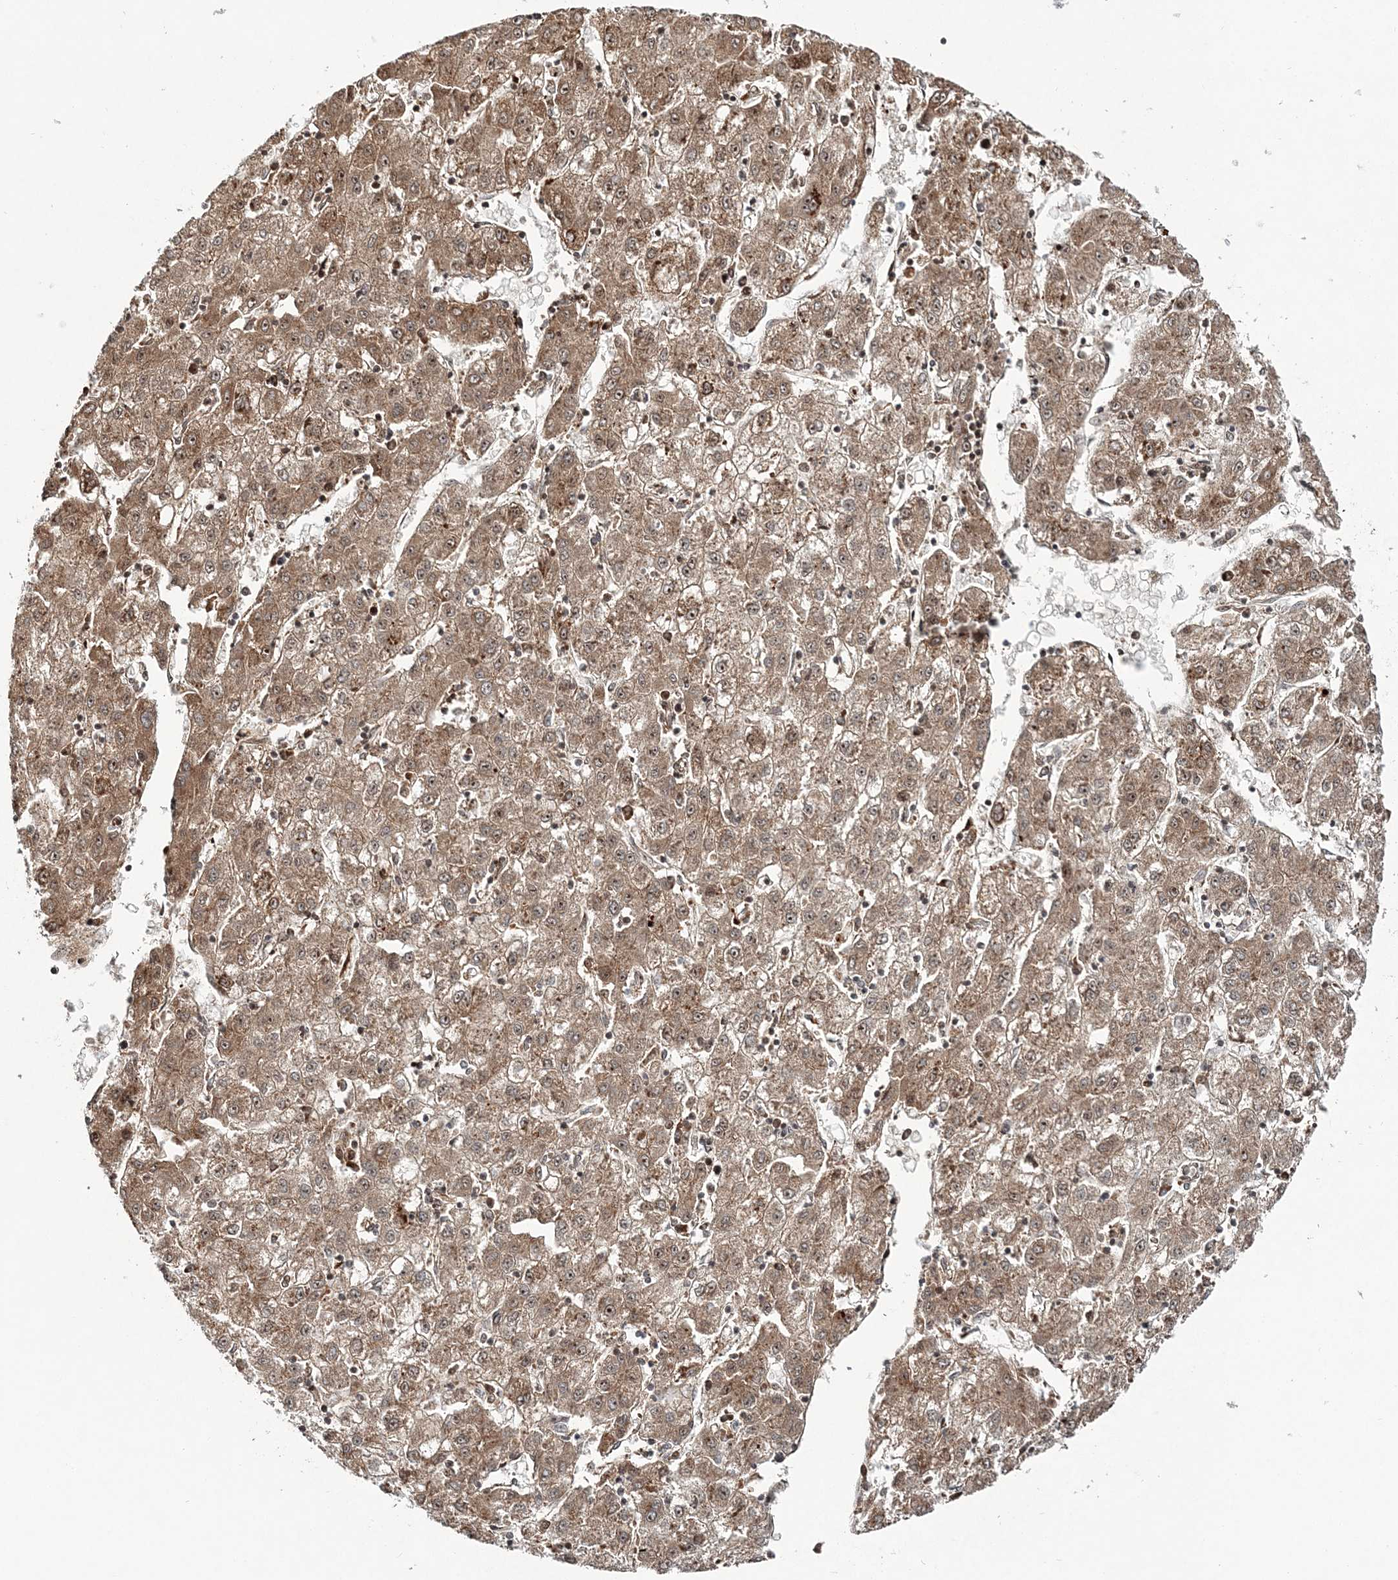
{"staining": {"intensity": "moderate", "quantity": ">75%", "location": "cytoplasmic/membranous"}, "tissue": "liver cancer", "cell_type": "Tumor cells", "image_type": "cancer", "snomed": [{"axis": "morphology", "description": "Carcinoma, Hepatocellular, NOS"}, {"axis": "topography", "description": "Liver"}], "caption": "Tumor cells demonstrate medium levels of moderate cytoplasmic/membranous positivity in approximately >75% of cells in human liver cancer (hepatocellular carcinoma). Immunohistochemistry stains the protein in brown and the nuclei are stained blue.", "gene": "MAN1A2", "patient": {"sex": "male", "age": 72}}